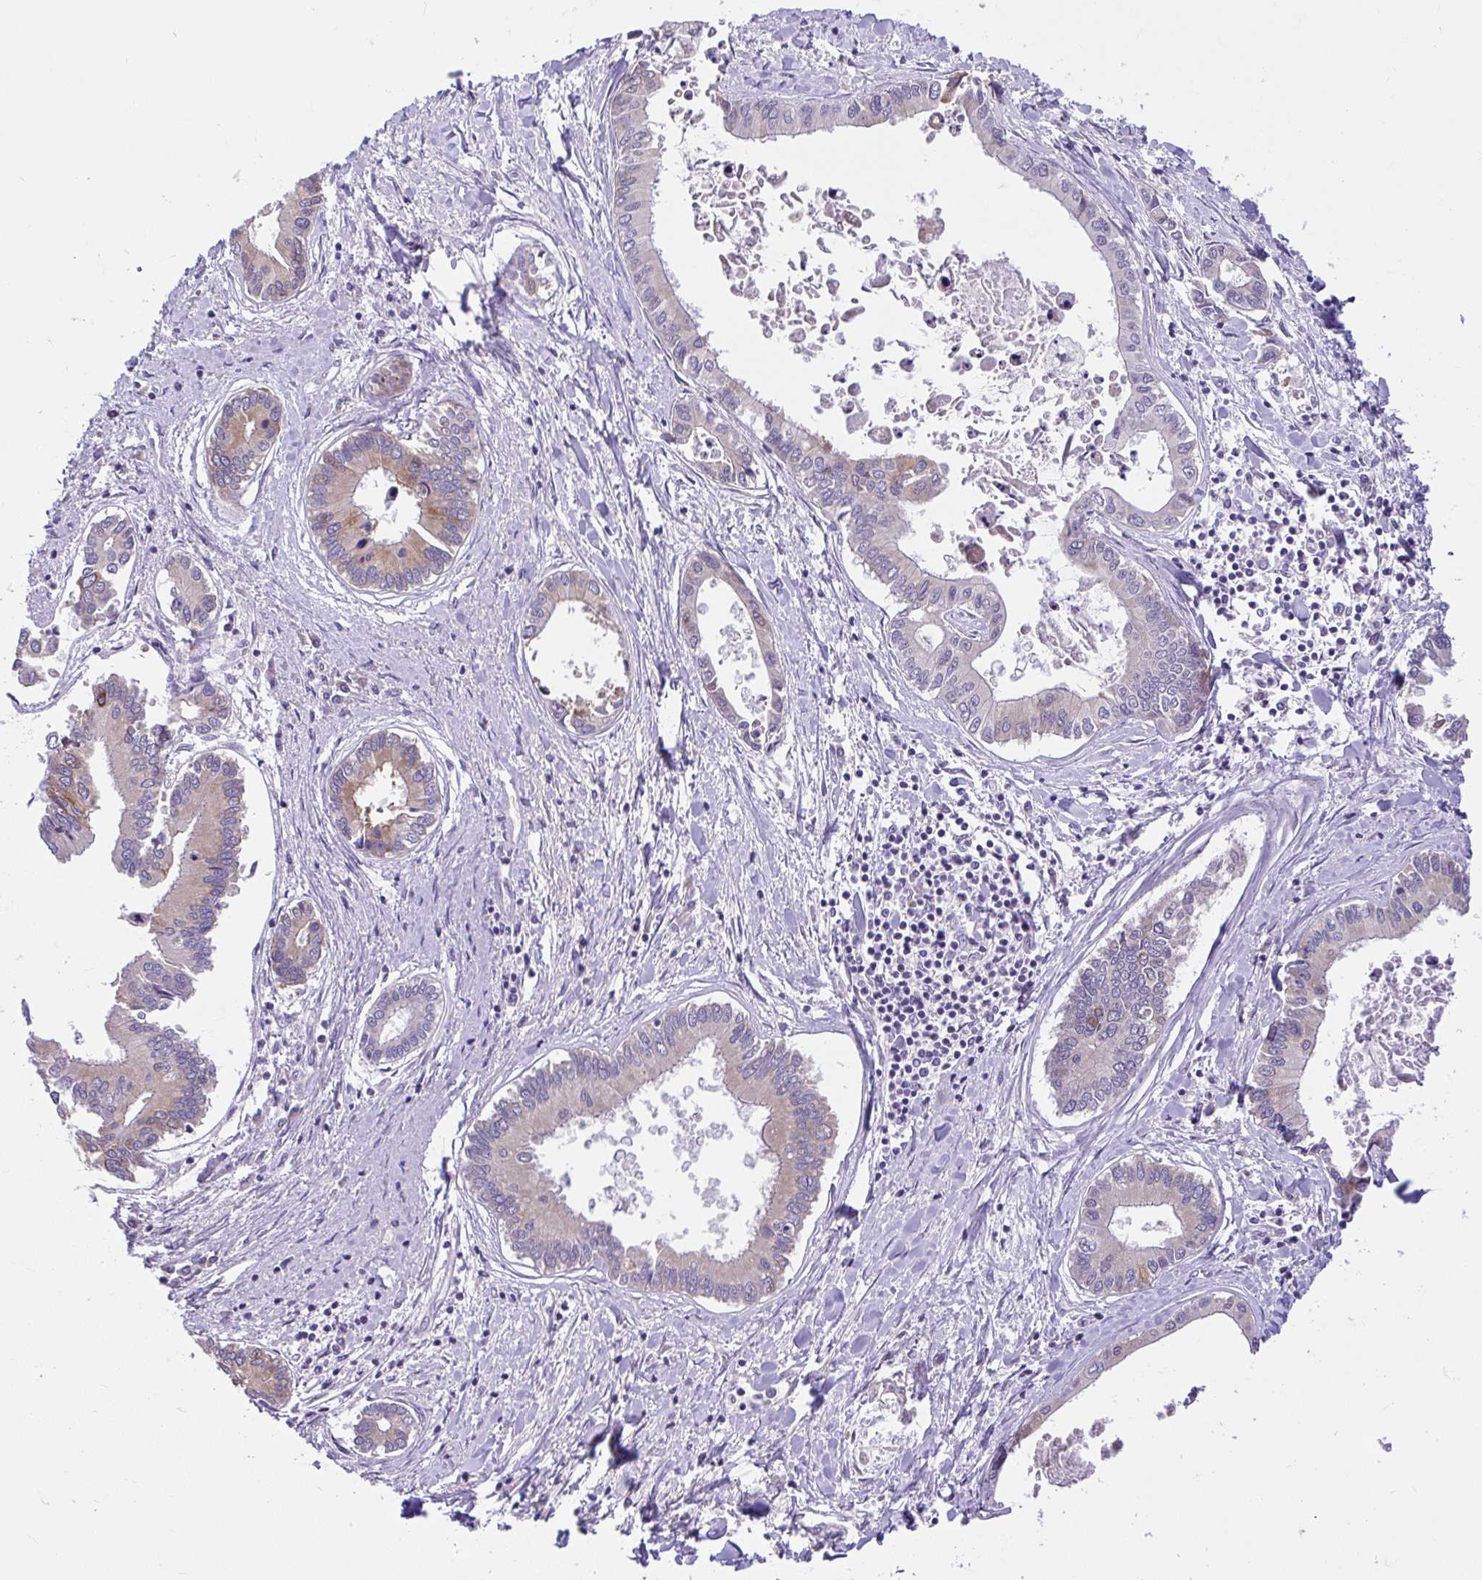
{"staining": {"intensity": "weak", "quantity": "<25%", "location": "cytoplasmic/membranous"}, "tissue": "liver cancer", "cell_type": "Tumor cells", "image_type": "cancer", "snomed": [{"axis": "morphology", "description": "Cholangiocarcinoma"}, {"axis": "topography", "description": "Liver"}], "caption": "This is an immunohistochemistry image of liver cancer (cholangiocarcinoma). There is no positivity in tumor cells.", "gene": "CHIA", "patient": {"sex": "male", "age": 66}}